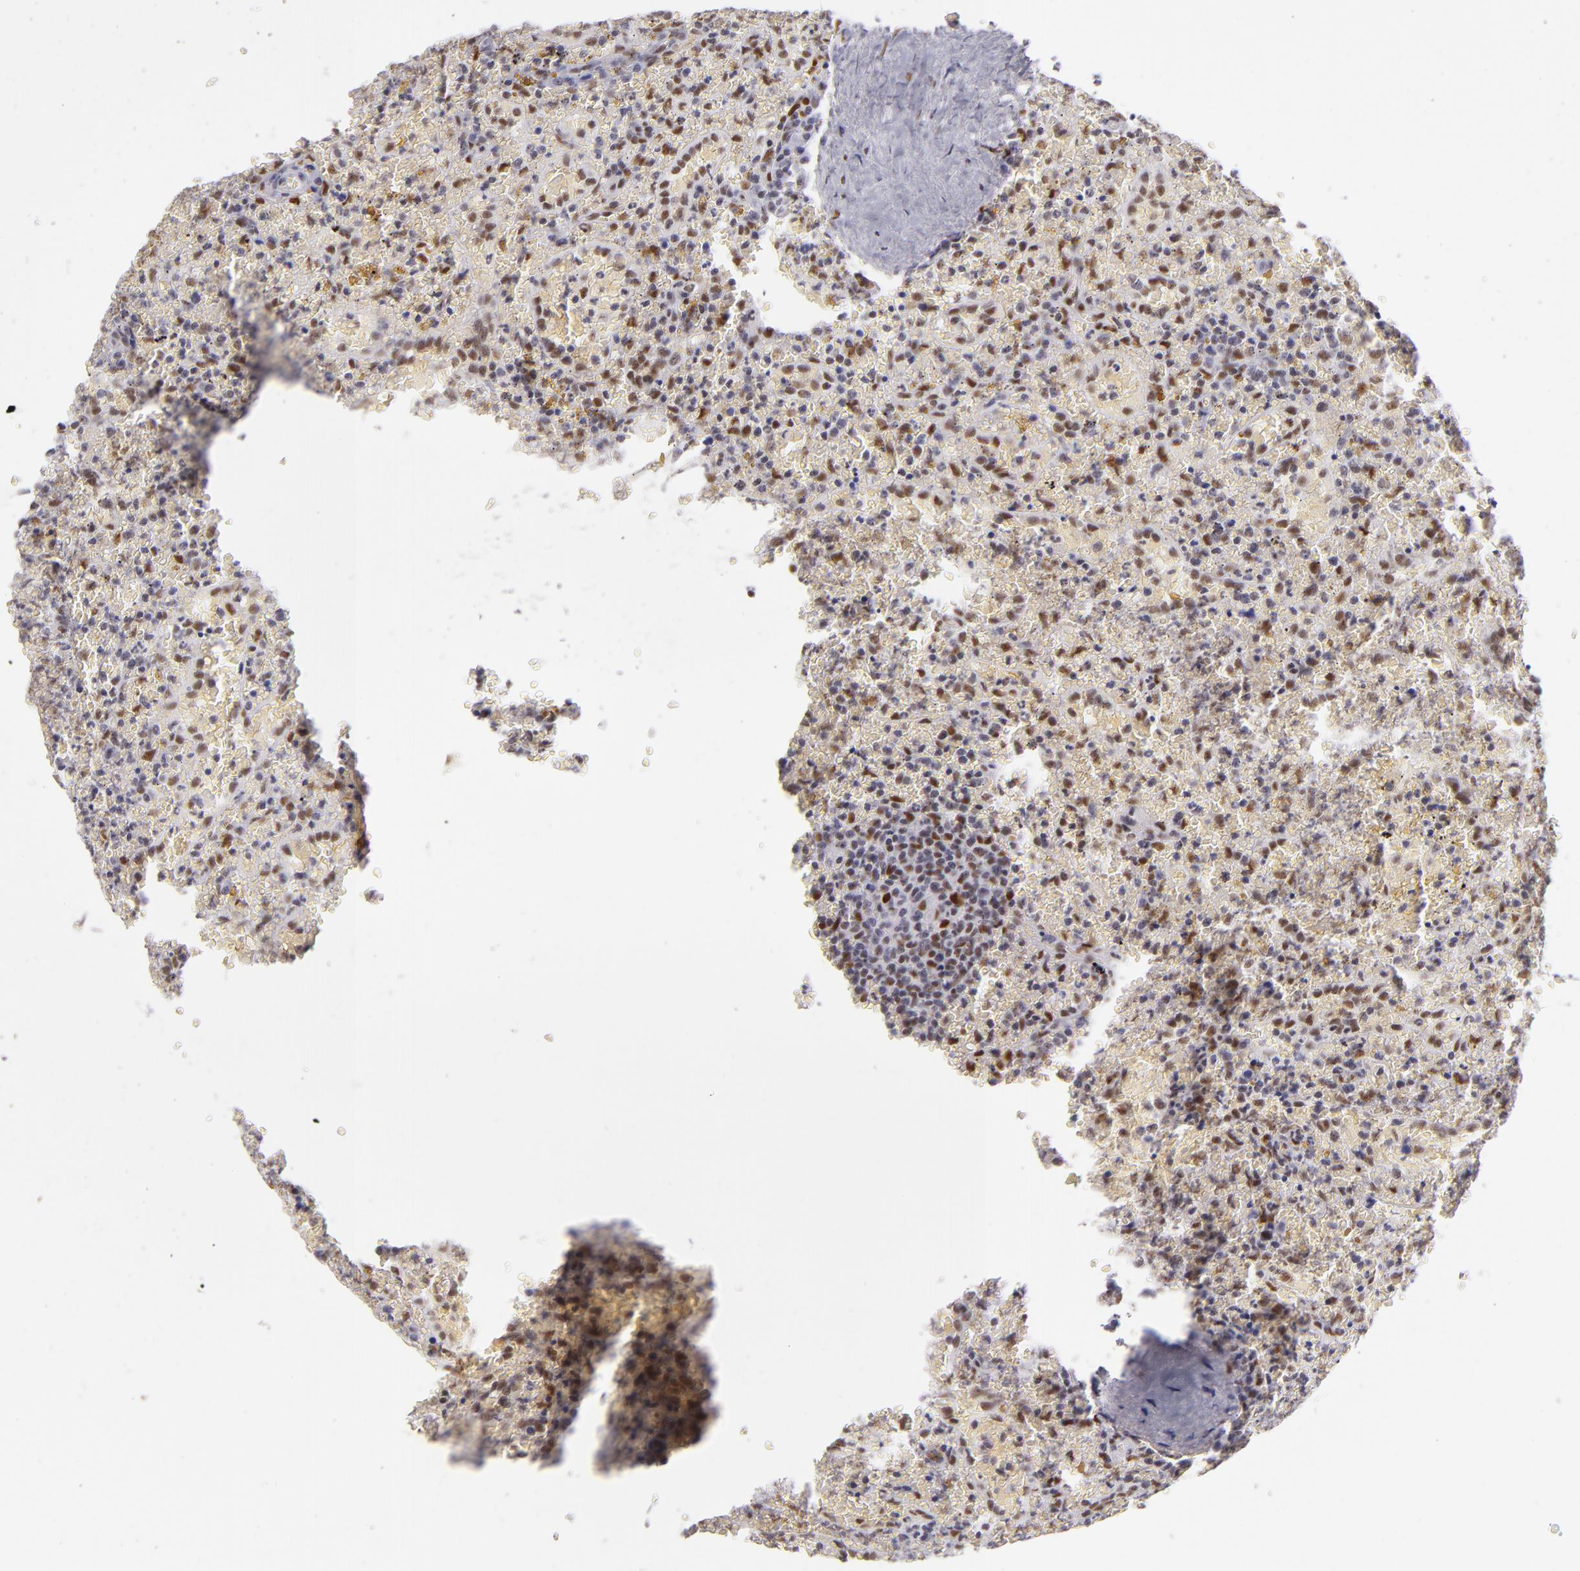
{"staining": {"intensity": "moderate", "quantity": "25%-75%", "location": "nuclear"}, "tissue": "lymphoma", "cell_type": "Tumor cells", "image_type": "cancer", "snomed": [{"axis": "morphology", "description": "Malignant lymphoma, non-Hodgkin's type, High grade"}, {"axis": "topography", "description": "Spleen"}, {"axis": "topography", "description": "Lymph node"}], "caption": "High-grade malignant lymphoma, non-Hodgkin's type was stained to show a protein in brown. There is medium levels of moderate nuclear expression in approximately 25%-75% of tumor cells.", "gene": "TOP3A", "patient": {"sex": "female", "age": 70}}